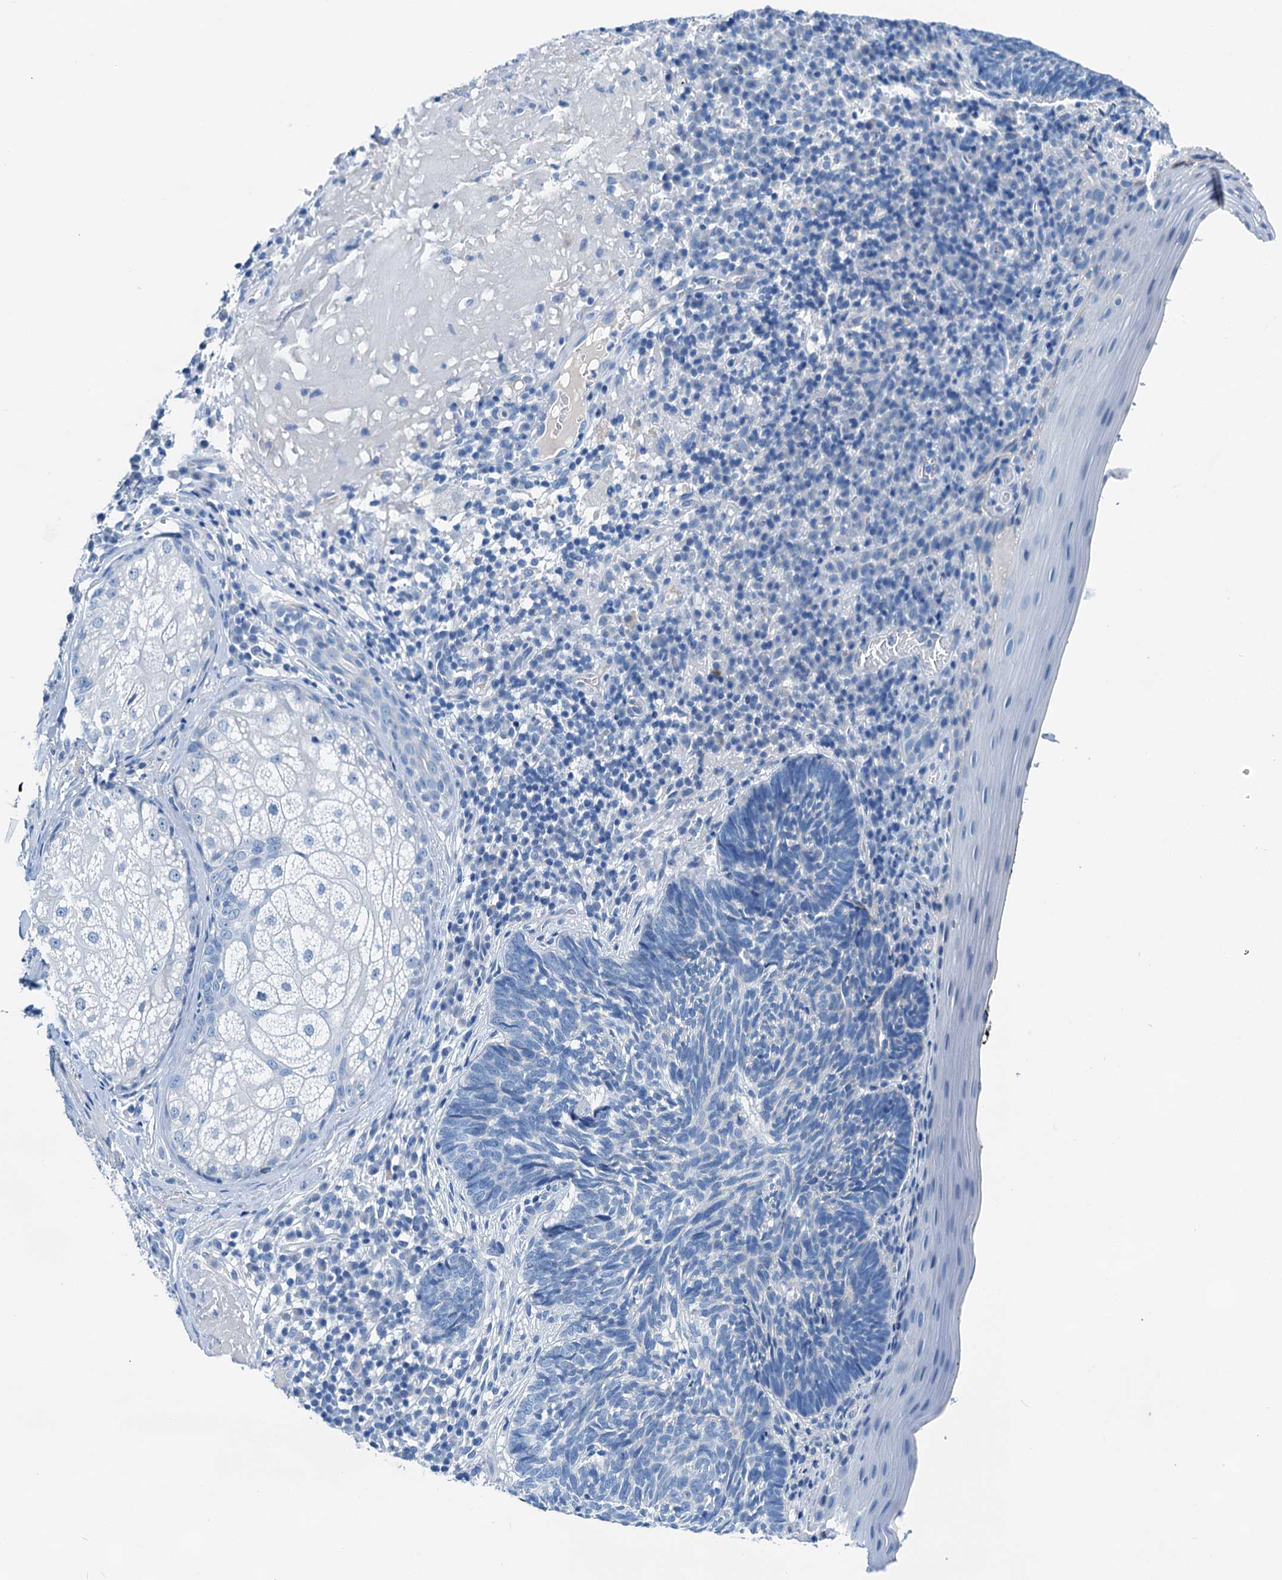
{"staining": {"intensity": "negative", "quantity": "none", "location": "none"}, "tissue": "skin cancer", "cell_type": "Tumor cells", "image_type": "cancer", "snomed": [{"axis": "morphology", "description": "Basal cell carcinoma"}, {"axis": "topography", "description": "Skin"}], "caption": "Immunohistochemical staining of skin basal cell carcinoma exhibits no significant expression in tumor cells. (DAB immunohistochemistry visualized using brightfield microscopy, high magnification).", "gene": "KNDC1", "patient": {"sex": "male", "age": 88}}